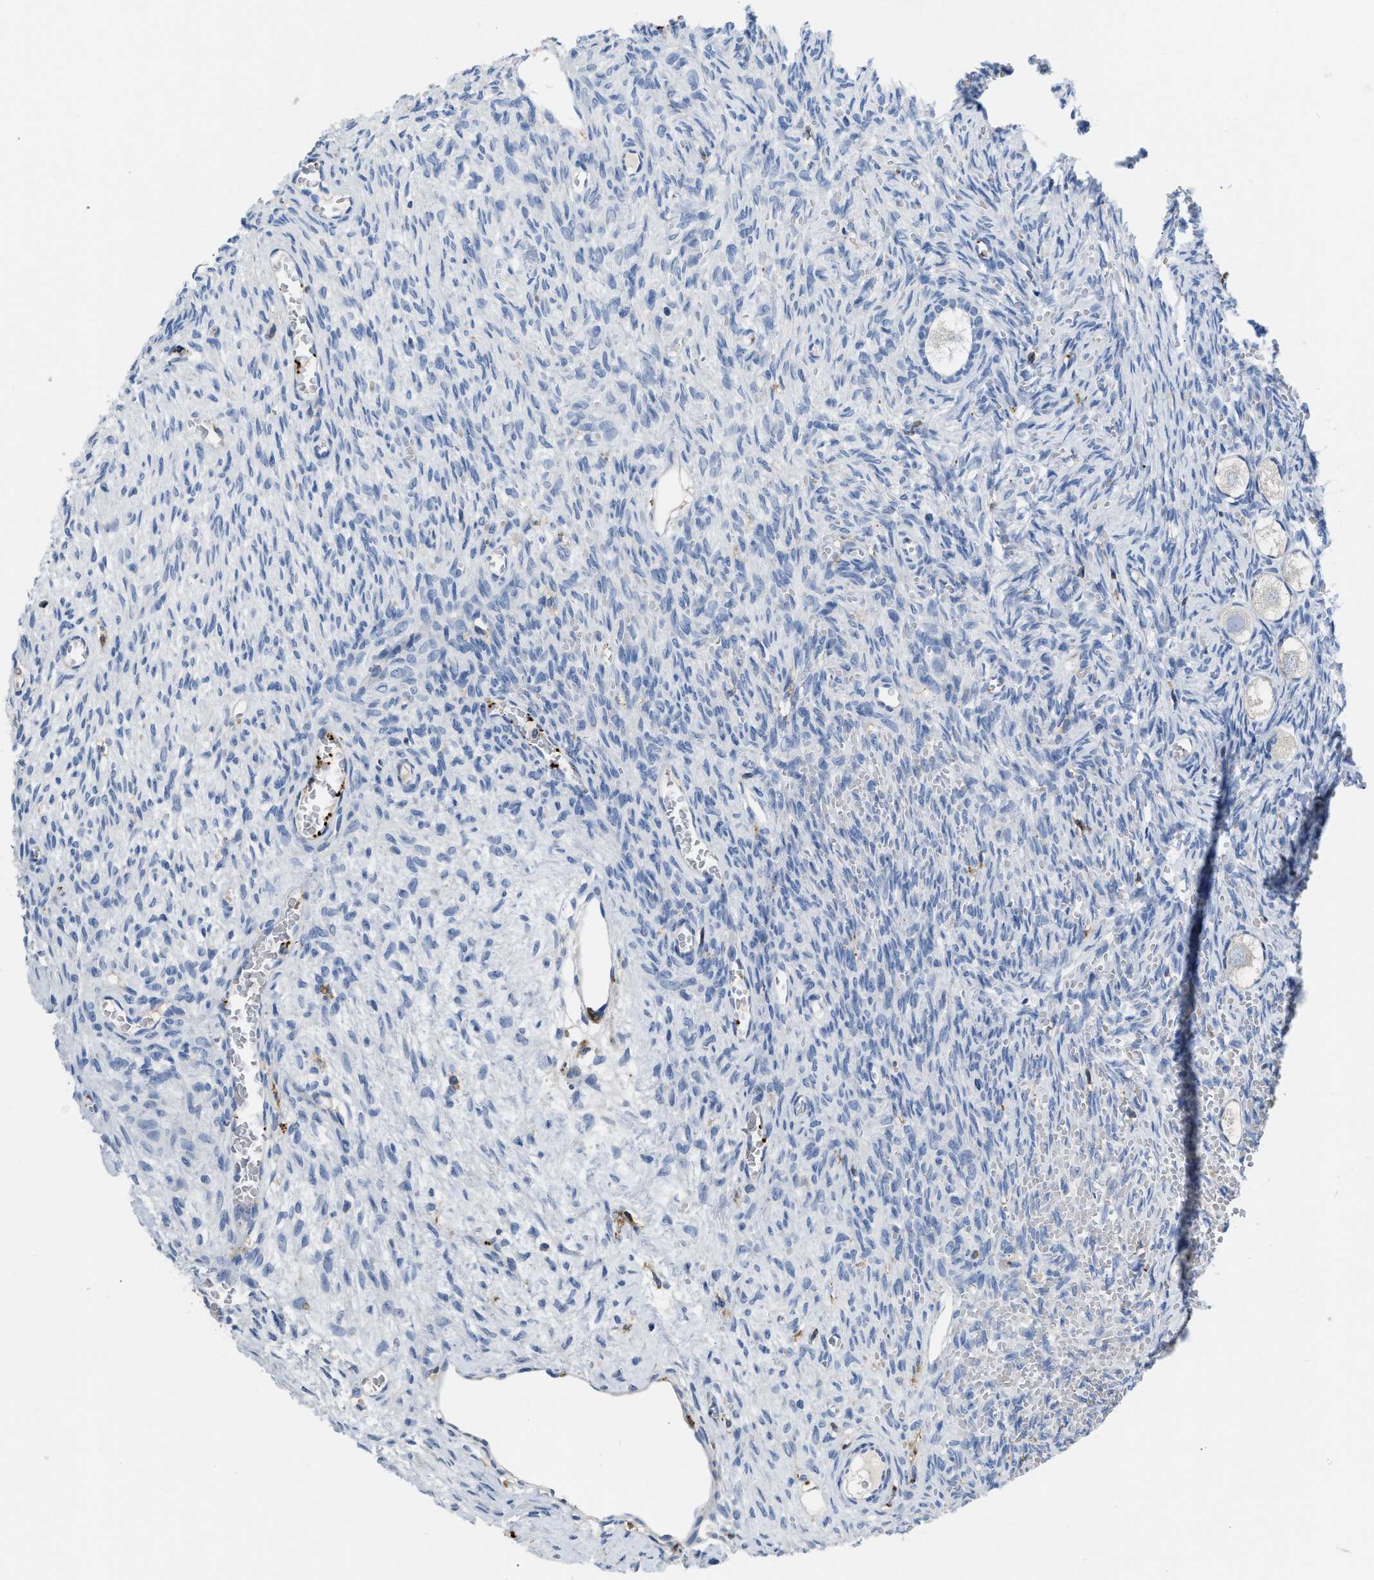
{"staining": {"intensity": "negative", "quantity": "none", "location": "none"}, "tissue": "ovary", "cell_type": "Follicle cells", "image_type": "normal", "snomed": [{"axis": "morphology", "description": "Normal tissue, NOS"}, {"axis": "topography", "description": "Ovary"}], "caption": "Ovary was stained to show a protein in brown. There is no significant expression in follicle cells. (DAB (3,3'-diaminobenzidine) immunohistochemistry (IHC) with hematoxylin counter stain).", "gene": "FGF18", "patient": {"sex": "female", "age": 27}}